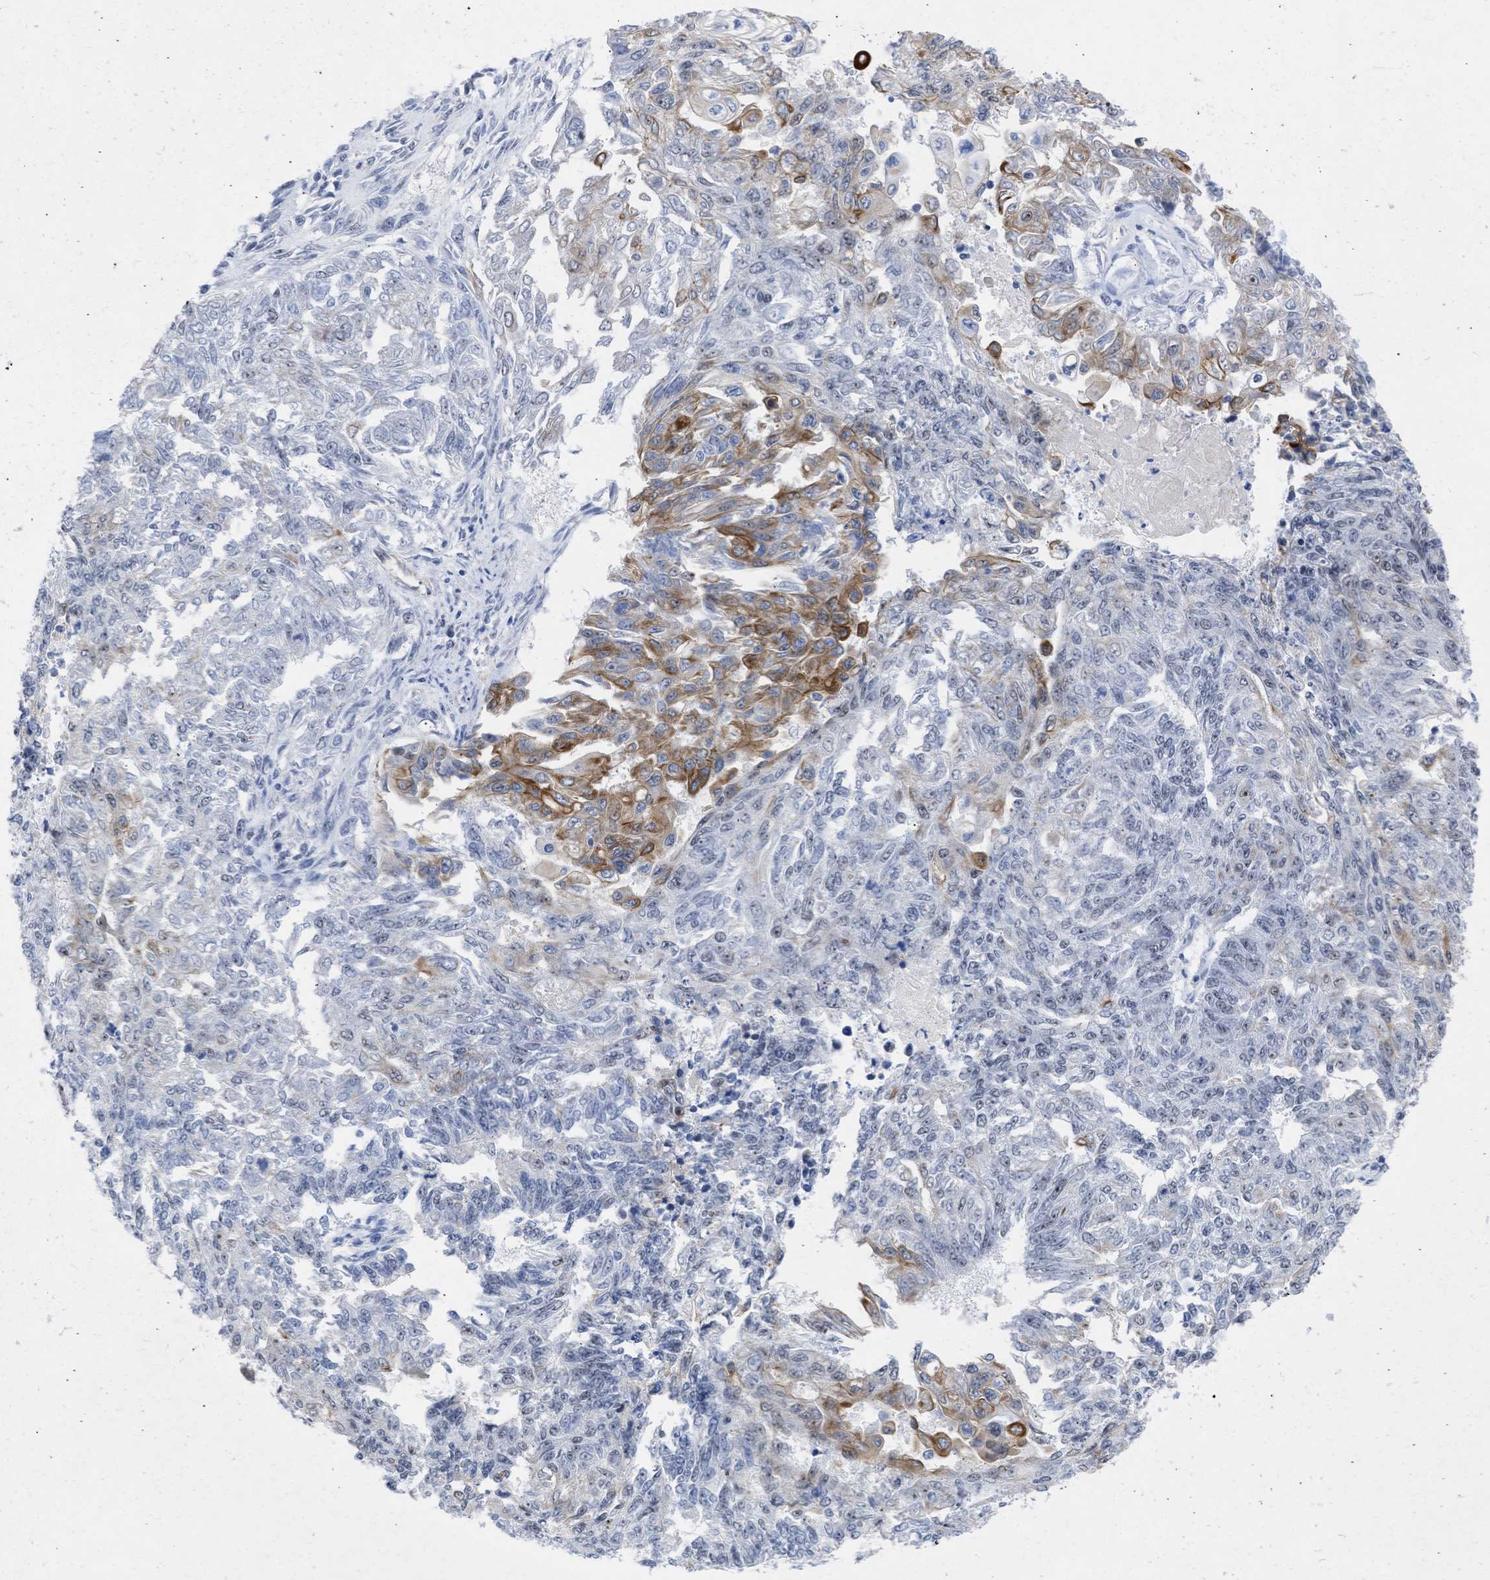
{"staining": {"intensity": "moderate", "quantity": "<25%", "location": "cytoplasmic/membranous"}, "tissue": "endometrial cancer", "cell_type": "Tumor cells", "image_type": "cancer", "snomed": [{"axis": "morphology", "description": "Adenocarcinoma, NOS"}, {"axis": "topography", "description": "Endometrium"}], "caption": "Tumor cells exhibit low levels of moderate cytoplasmic/membranous expression in approximately <25% of cells in endometrial cancer.", "gene": "DDX41", "patient": {"sex": "female", "age": 32}}